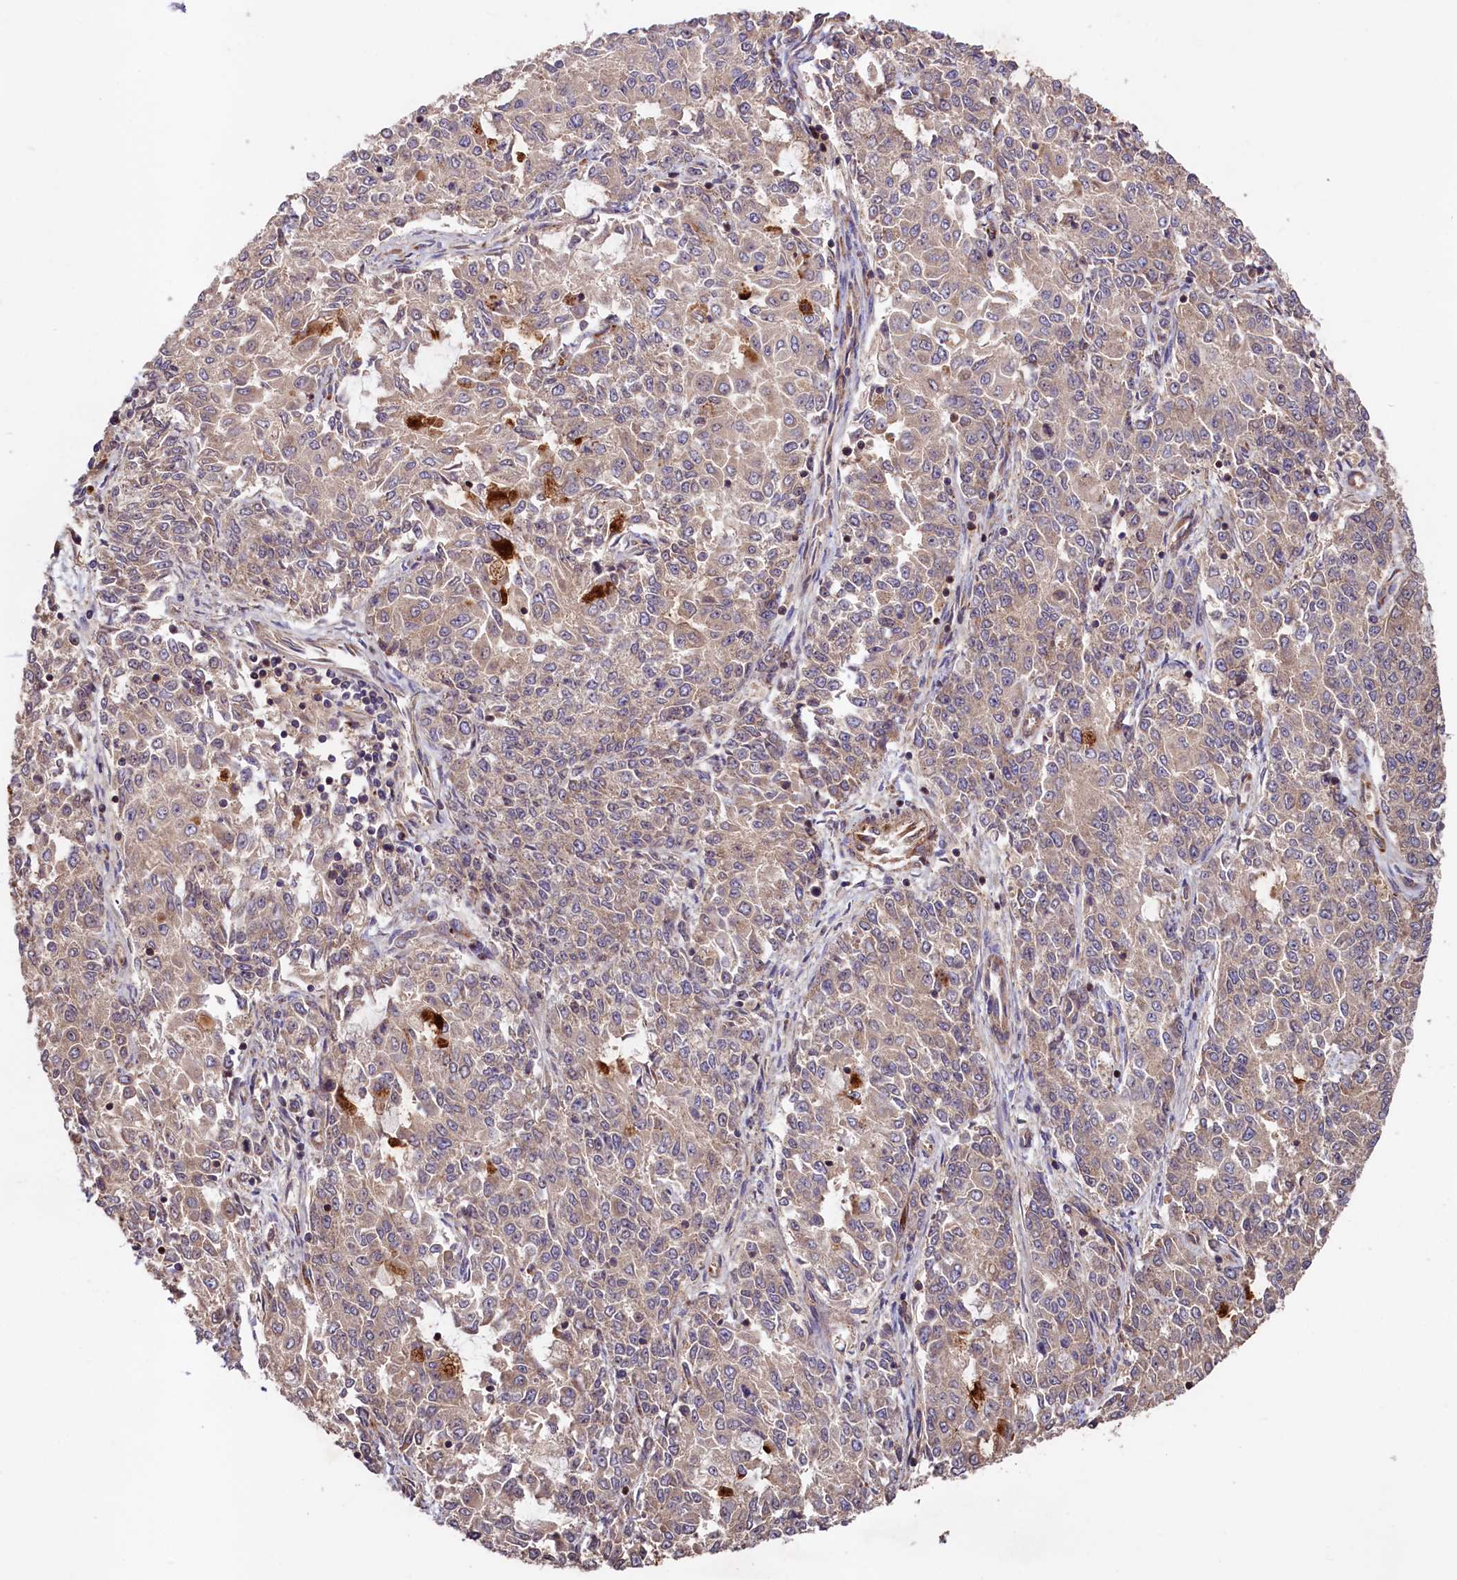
{"staining": {"intensity": "weak", "quantity": ">75%", "location": "cytoplasmic/membranous"}, "tissue": "endometrial cancer", "cell_type": "Tumor cells", "image_type": "cancer", "snomed": [{"axis": "morphology", "description": "Adenocarcinoma, NOS"}, {"axis": "topography", "description": "Endometrium"}], "caption": "Immunohistochemistry (IHC) image of neoplastic tissue: human endometrial adenocarcinoma stained using IHC shows low levels of weak protein expression localized specifically in the cytoplasmic/membranous of tumor cells, appearing as a cytoplasmic/membranous brown color.", "gene": "KLHDC4", "patient": {"sex": "female", "age": 50}}